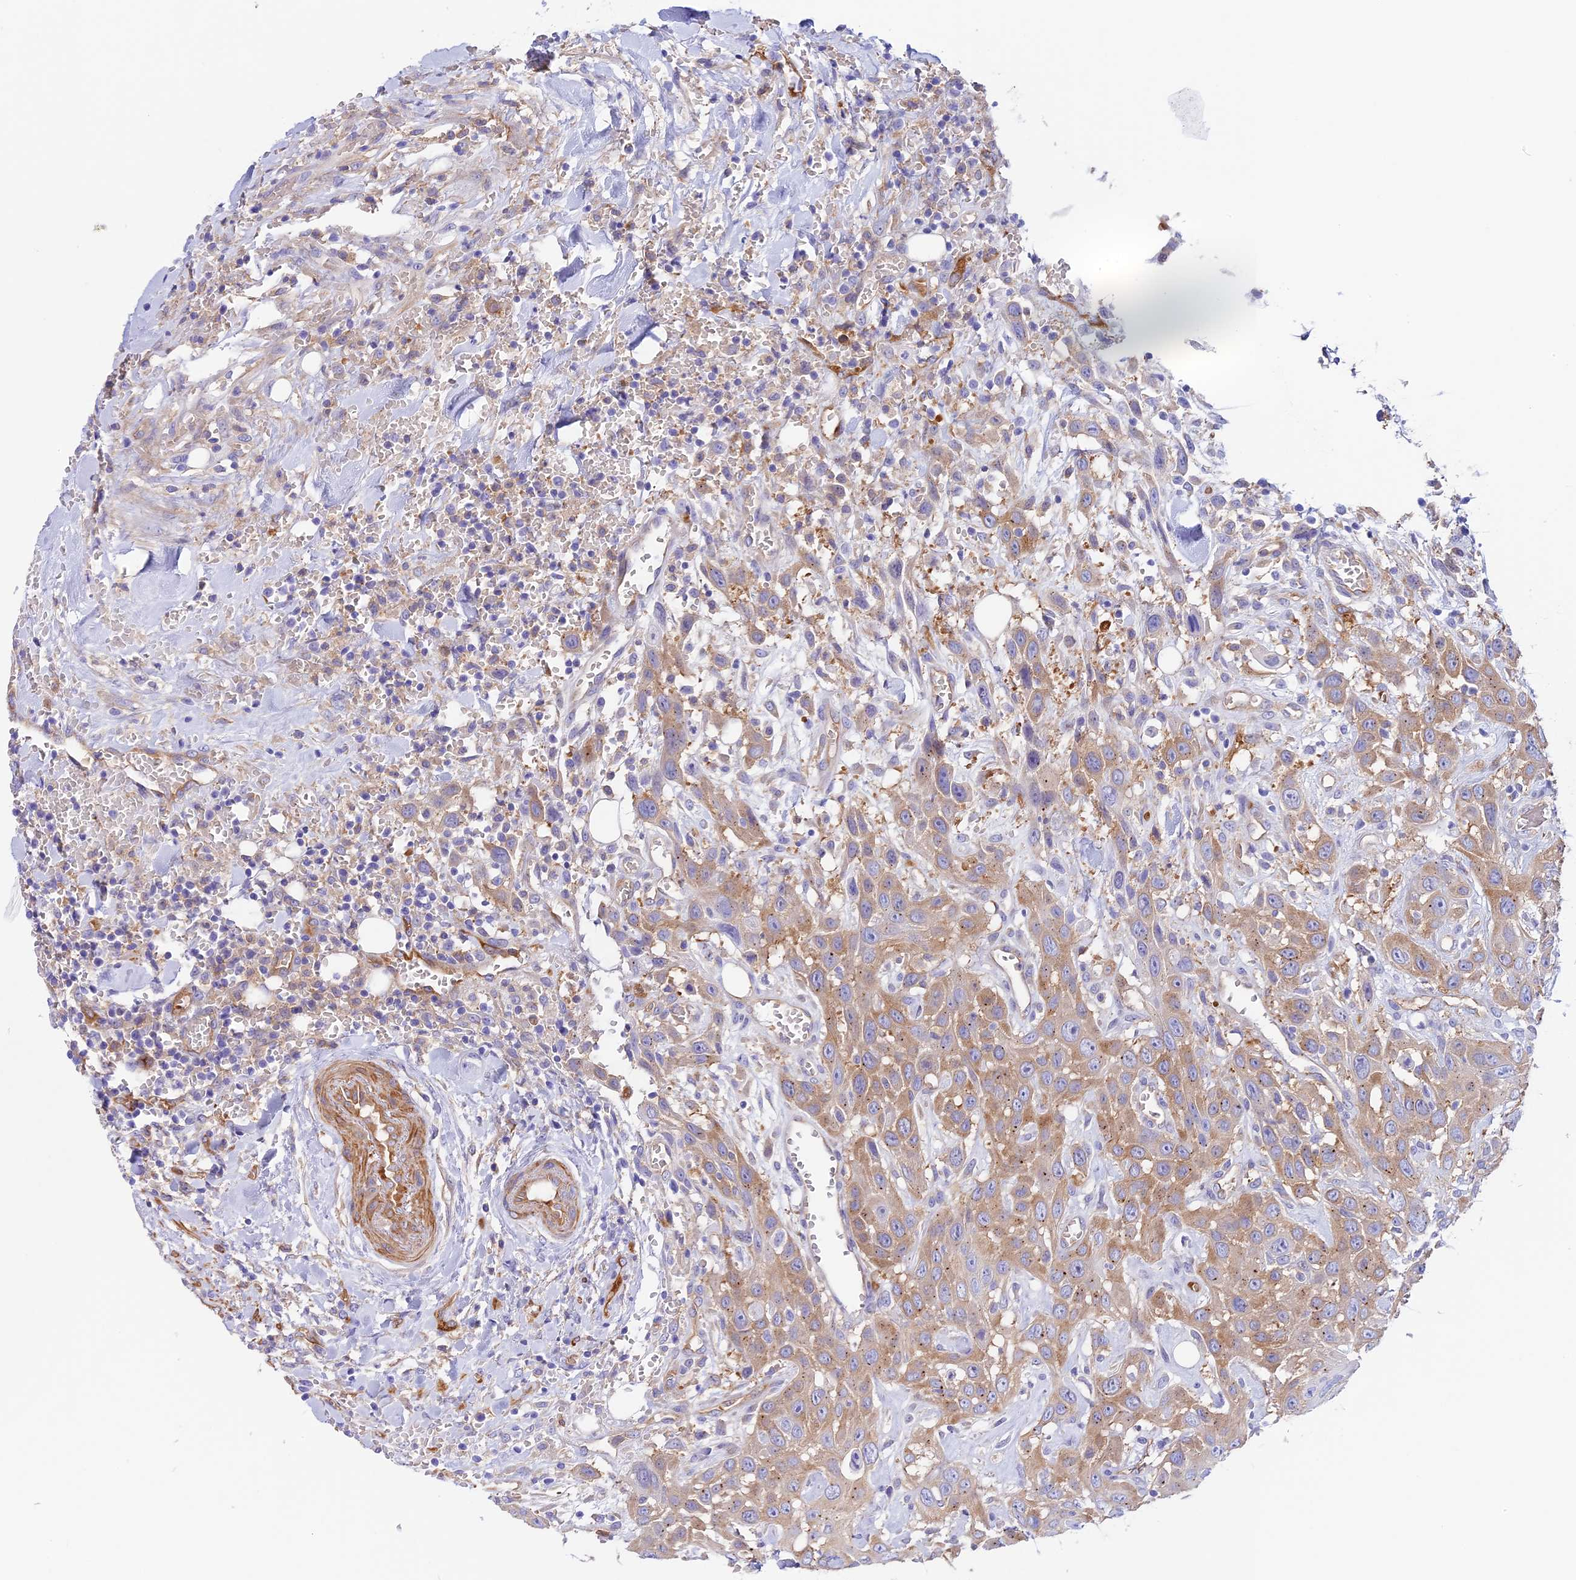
{"staining": {"intensity": "moderate", "quantity": "<25%", "location": "cytoplasmic/membranous"}, "tissue": "head and neck cancer", "cell_type": "Tumor cells", "image_type": "cancer", "snomed": [{"axis": "morphology", "description": "Squamous cell carcinoma, NOS"}, {"axis": "topography", "description": "Head-Neck"}], "caption": "Human head and neck cancer stained for a protein (brown) displays moderate cytoplasmic/membranous positive staining in approximately <25% of tumor cells.", "gene": "HOMER3", "patient": {"sex": "male", "age": 81}}